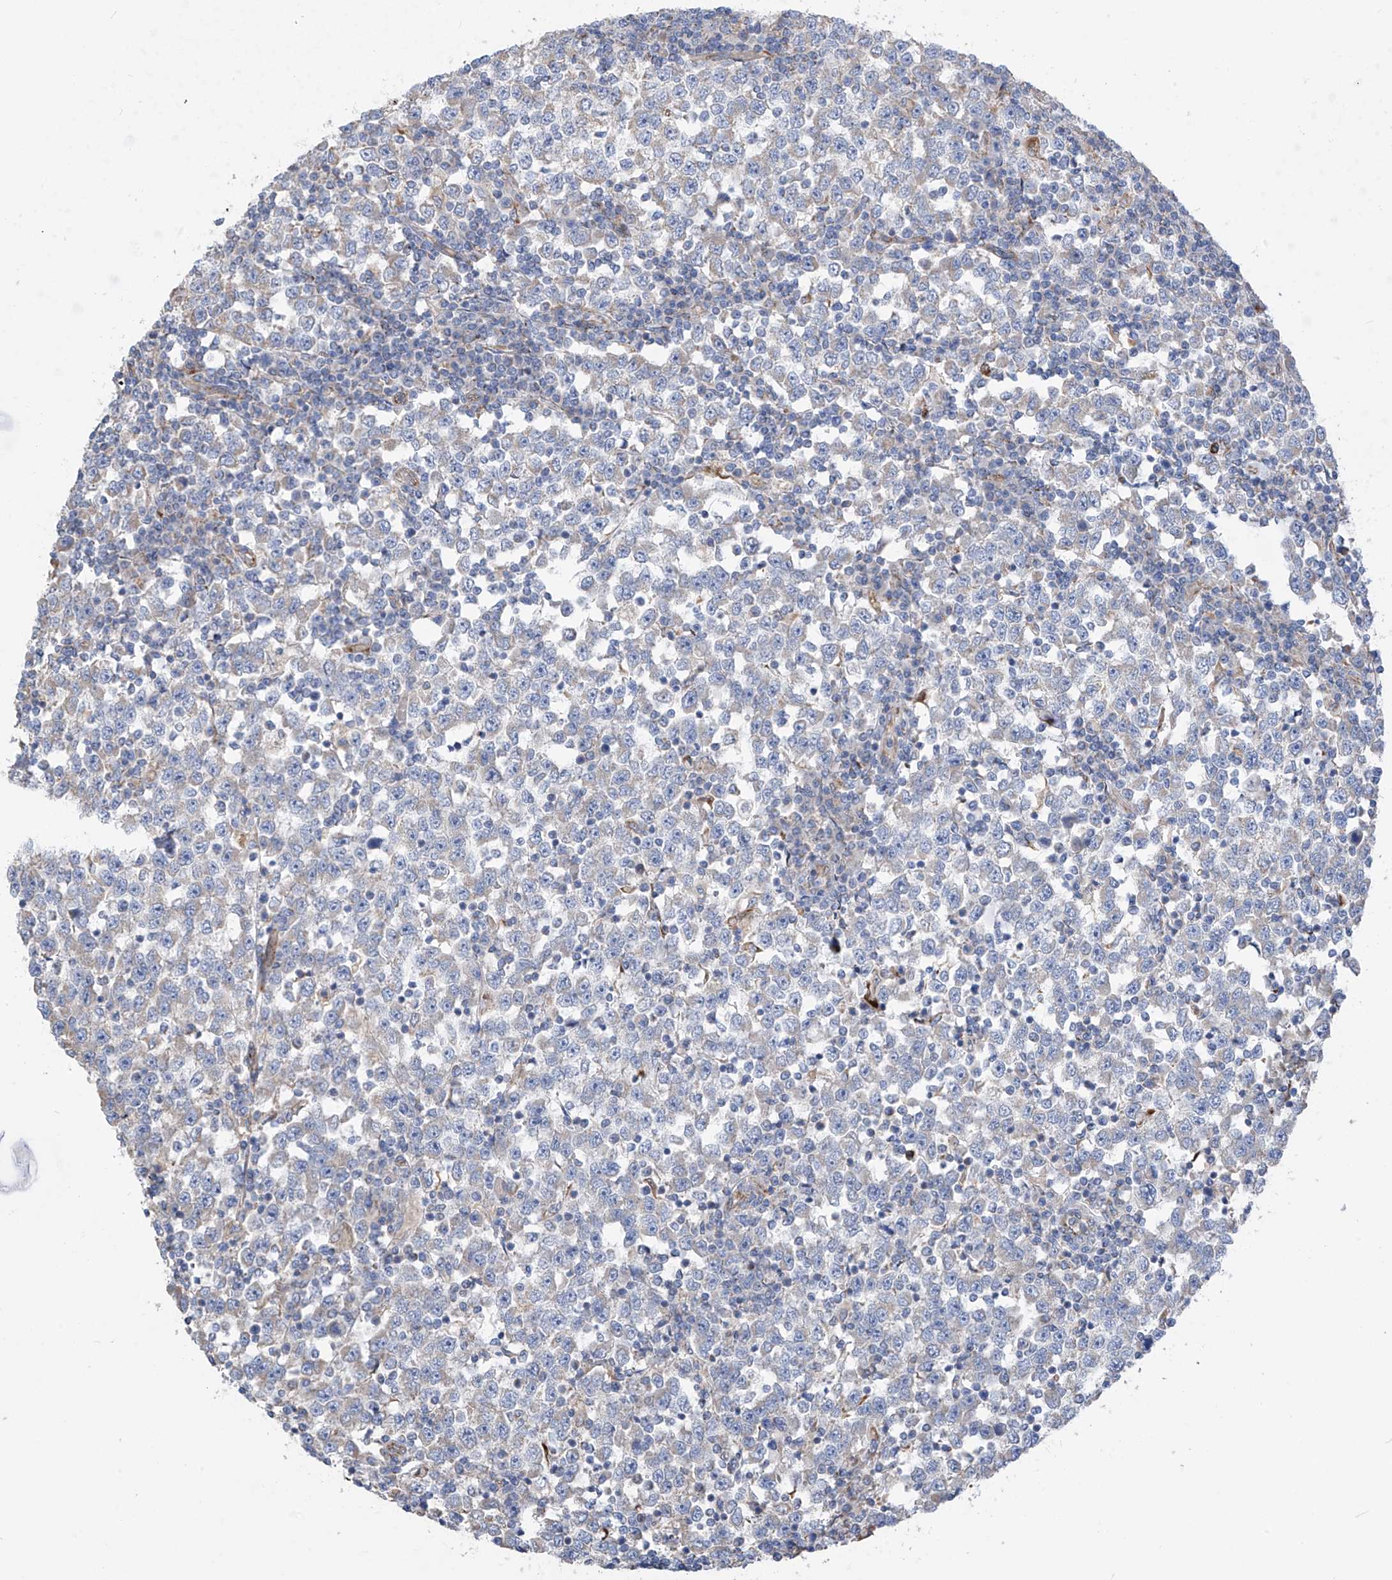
{"staining": {"intensity": "moderate", "quantity": "<25%", "location": "cytoplasmic/membranous"}, "tissue": "testis cancer", "cell_type": "Tumor cells", "image_type": "cancer", "snomed": [{"axis": "morphology", "description": "Seminoma, NOS"}, {"axis": "topography", "description": "Testis"}], "caption": "Moderate cytoplasmic/membranous protein positivity is identified in about <25% of tumor cells in seminoma (testis).", "gene": "EIF5B", "patient": {"sex": "male", "age": 65}}